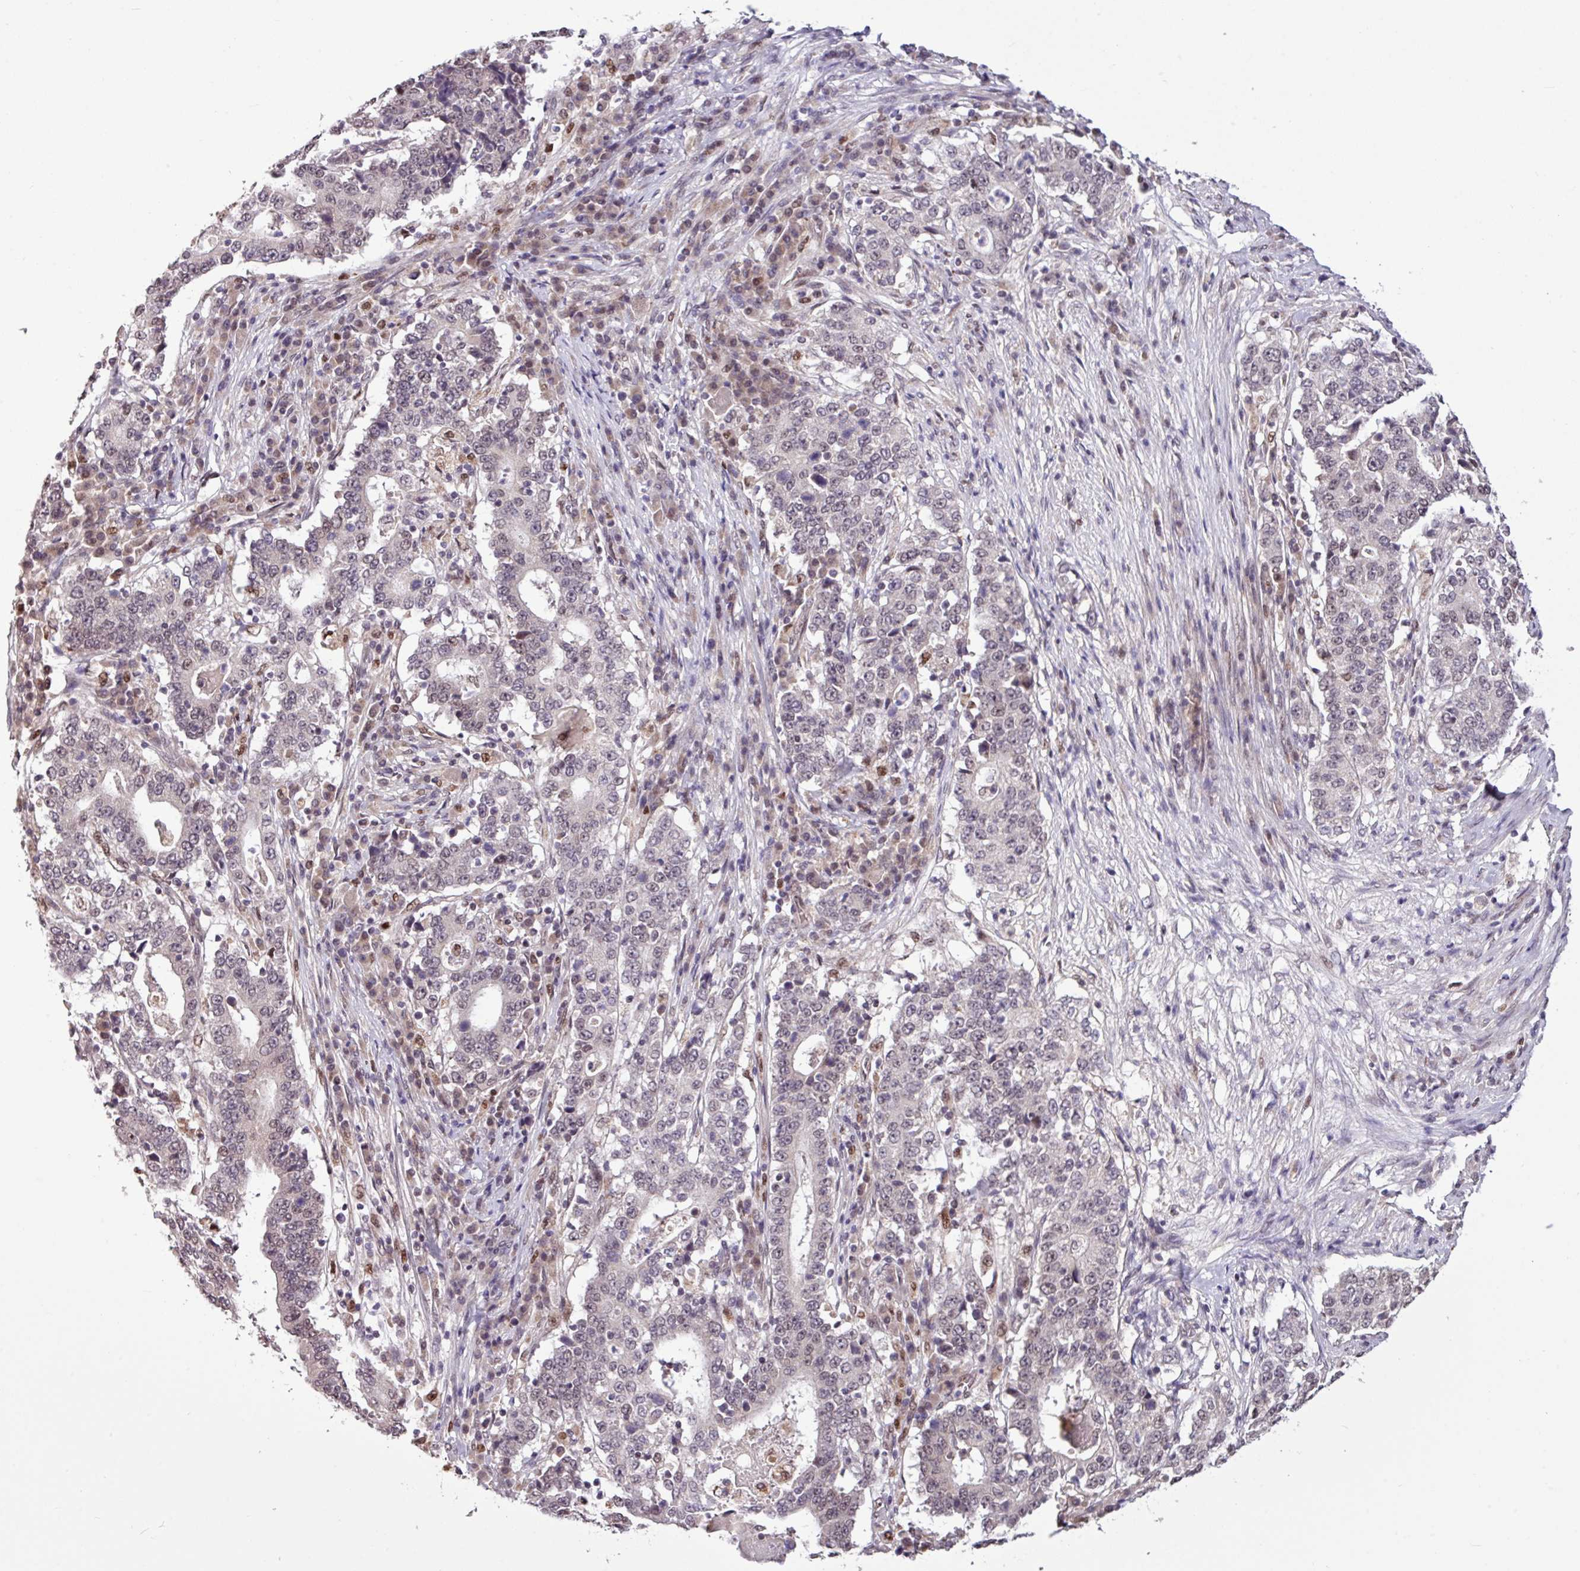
{"staining": {"intensity": "weak", "quantity": "<25%", "location": "nuclear"}, "tissue": "stomach cancer", "cell_type": "Tumor cells", "image_type": "cancer", "snomed": [{"axis": "morphology", "description": "Adenocarcinoma, NOS"}, {"axis": "topography", "description": "Stomach"}], "caption": "This micrograph is of stomach adenocarcinoma stained with immunohistochemistry to label a protein in brown with the nuclei are counter-stained blue. There is no expression in tumor cells.", "gene": "SKIC2", "patient": {"sex": "male", "age": 59}}